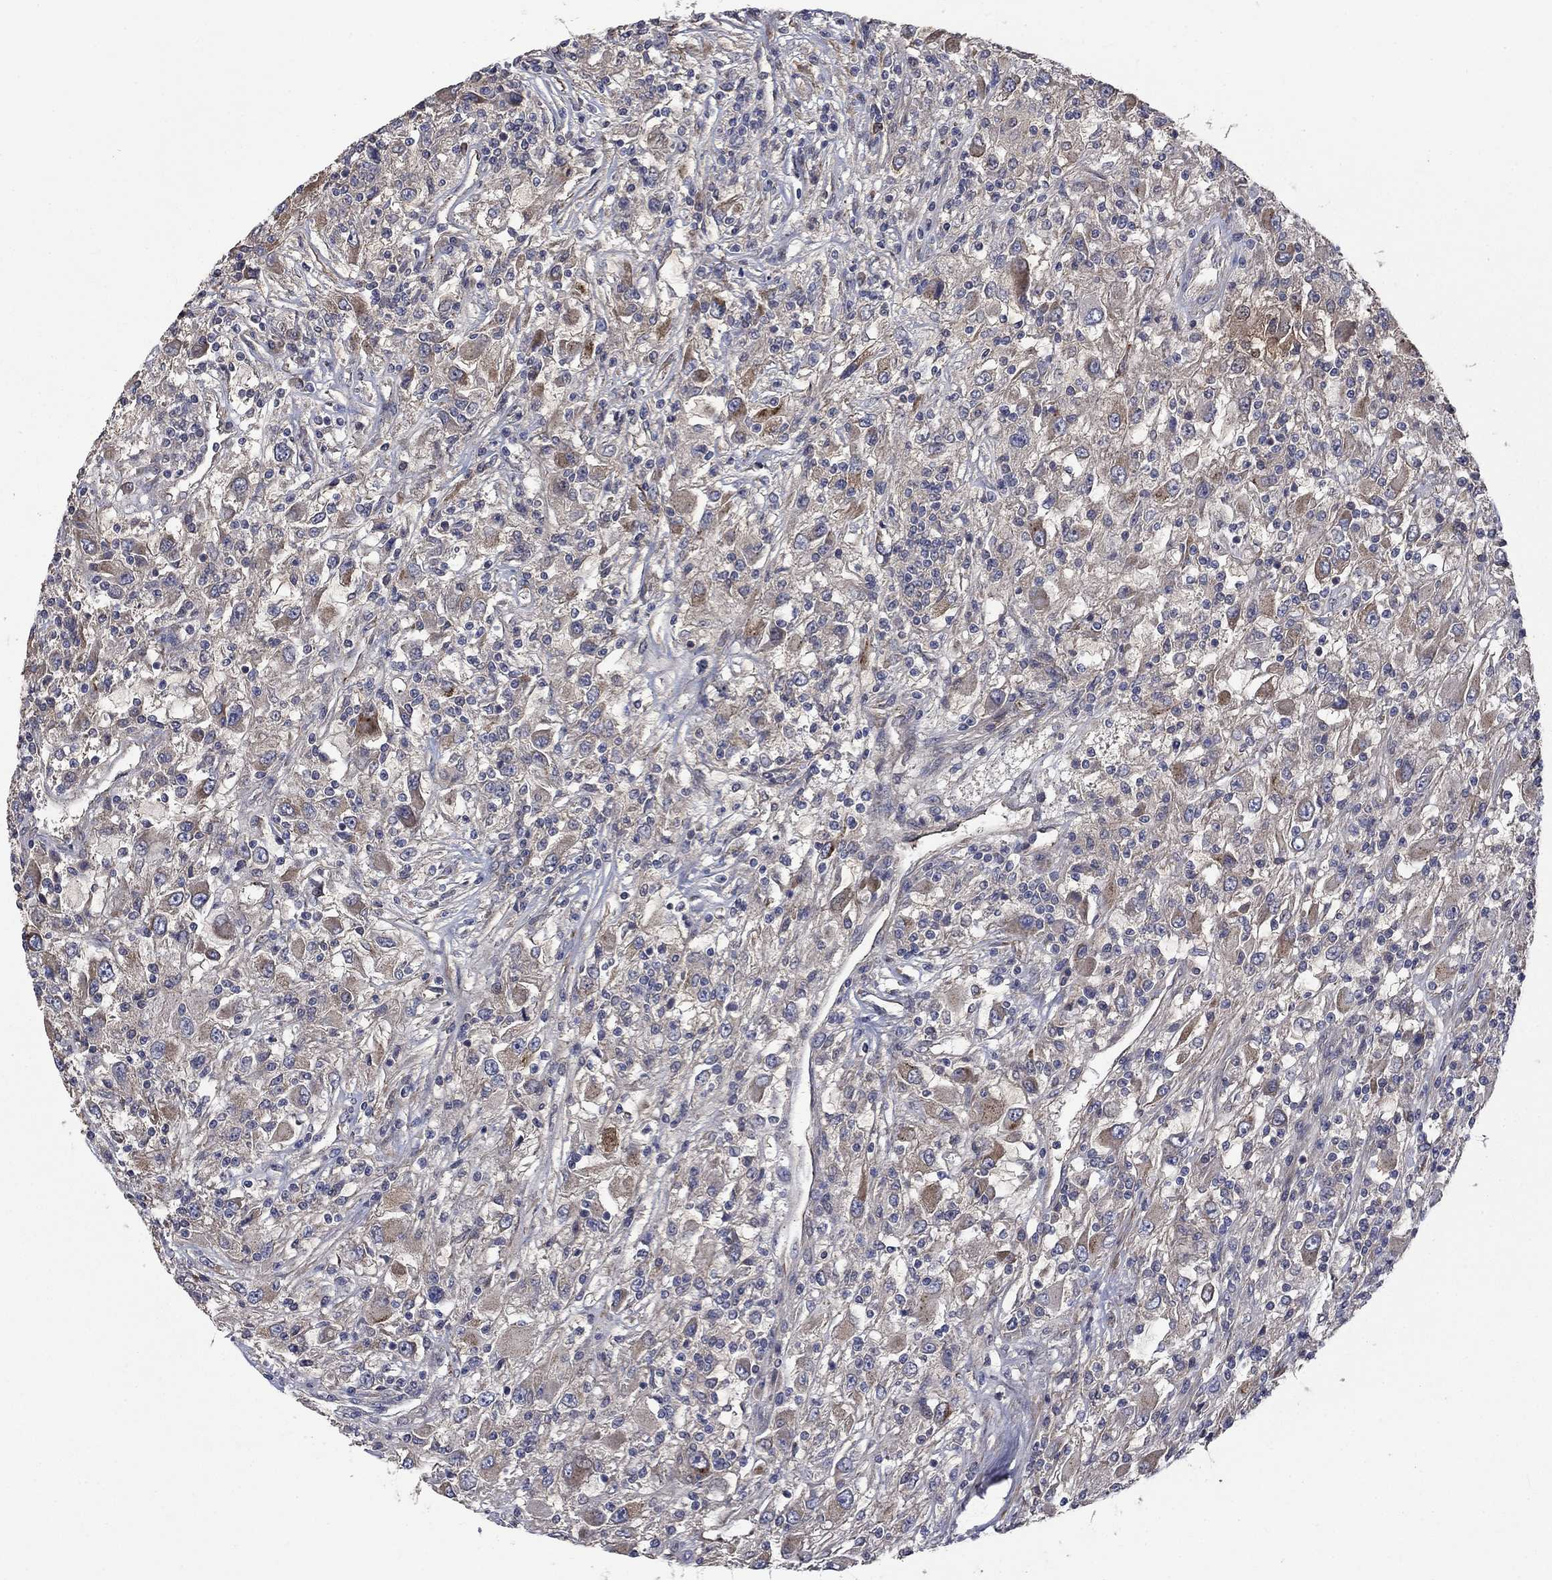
{"staining": {"intensity": "weak", "quantity": "<25%", "location": "cytoplasmic/membranous"}, "tissue": "renal cancer", "cell_type": "Tumor cells", "image_type": "cancer", "snomed": [{"axis": "morphology", "description": "Adenocarcinoma, NOS"}, {"axis": "topography", "description": "Kidney"}], "caption": "Protein analysis of renal adenocarcinoma reveals no significant expression in tumor cells.", "gene": "VCAN", "patient": {"sex": "female", "age": 67}}